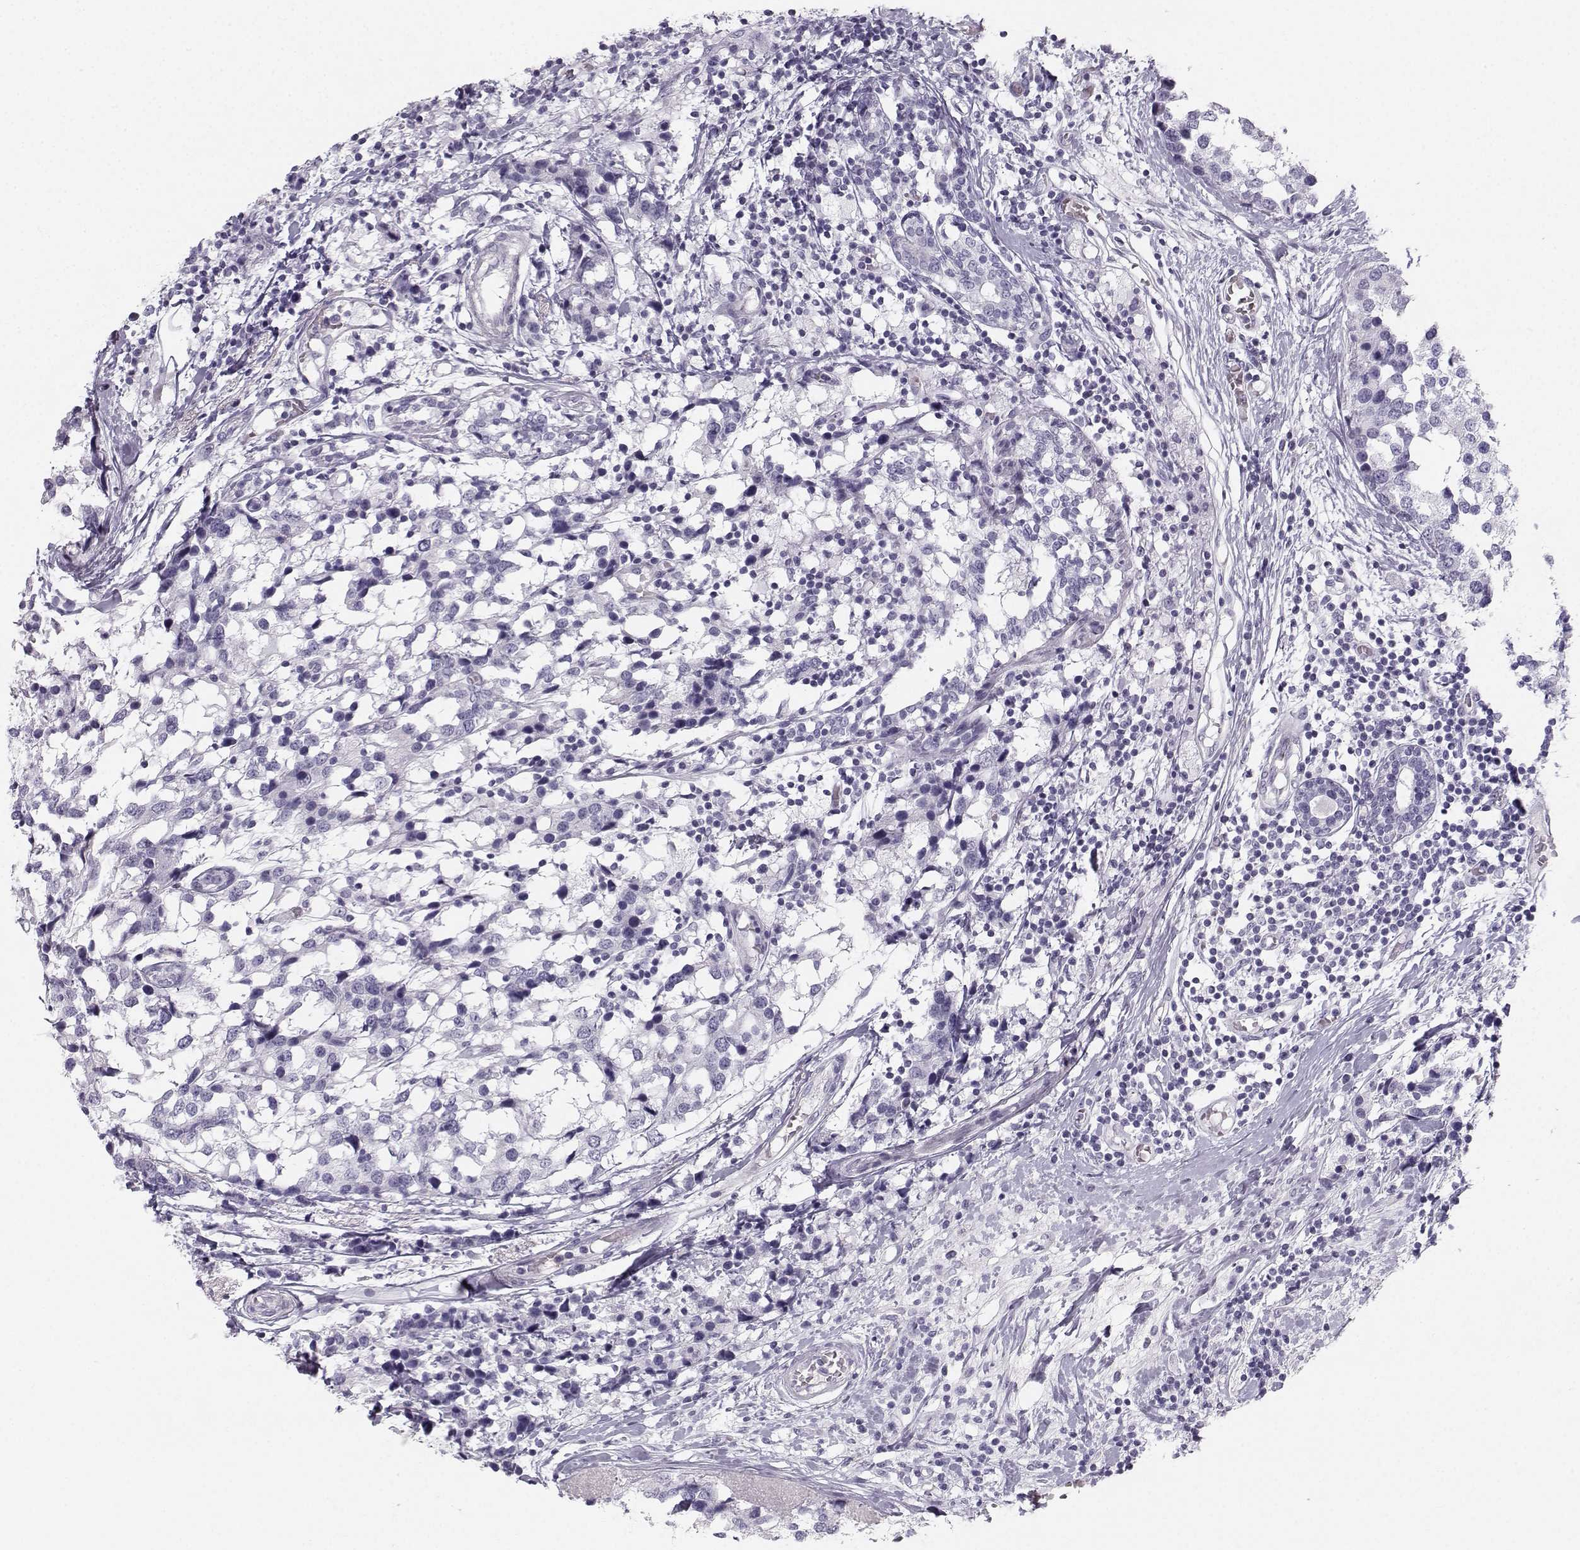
{"staining": {"intensity": "negative", "quantity": "none", "location": "none"}, "tissue": "breast cancer", "cell_type": "Tumor cells", "image_type": "cancer", "snomed": [{"axis": "morphology", "description": "Lobular carcinoma"}, {"axis": "topography", "description": "Breast"}], "caption": "High power microscopy micrograph of an IHC histopathology image of breast lobular carcinoma, revealing no significant positivity in tumor cells.", "gene": "CASR", "patient": {"sex": "female", "age": 59}}